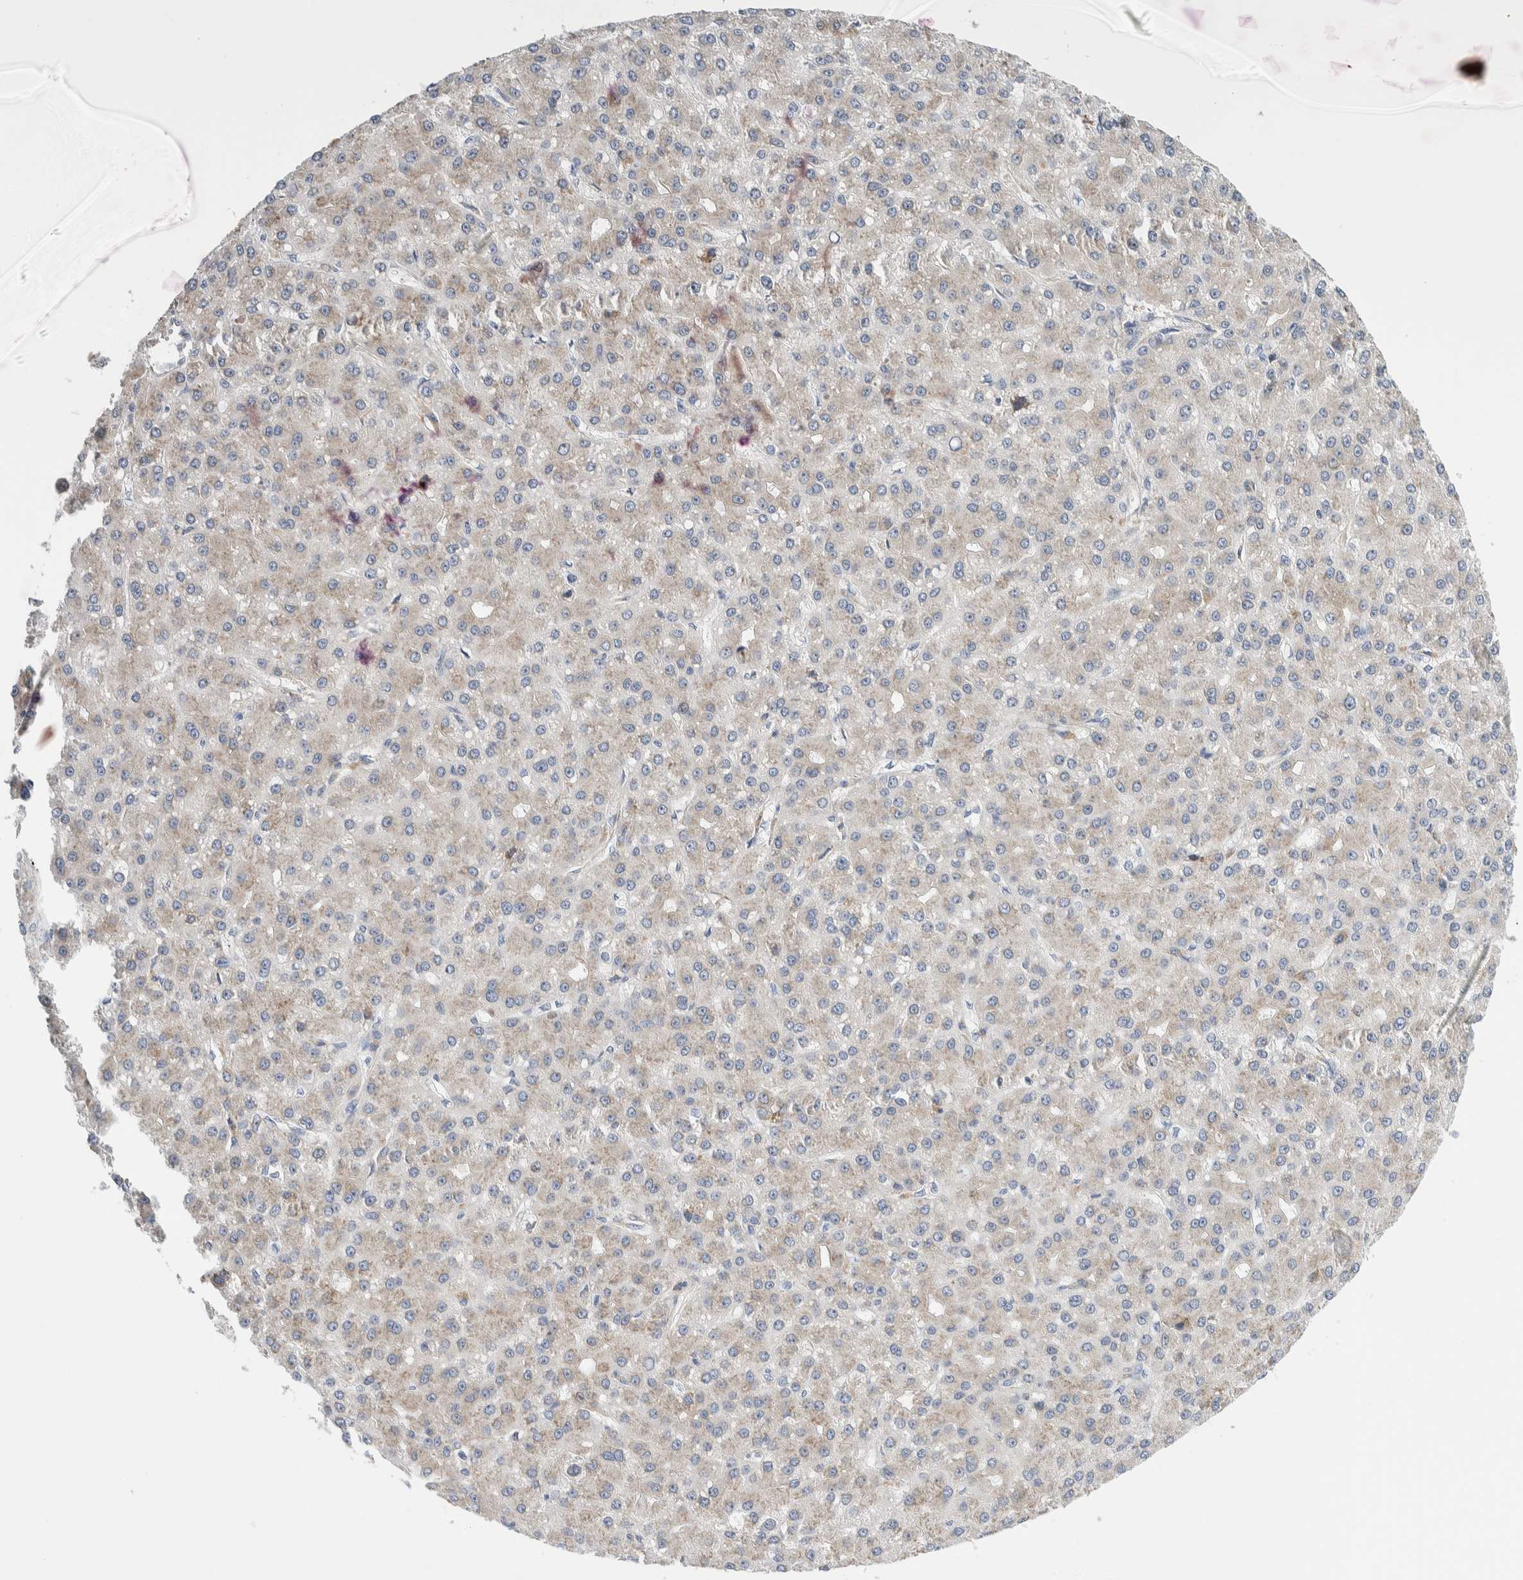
{"staining": {"intensity": "weak", "quantity": "25%-75%", "location": "cytoplasmic/membranous"}, "tissue": "liver cancer", "cell_type": "Tumor cells", "image_type": "cancer", "snomed": [{"axis": "morphology", "description": "Carcinoma, Hepatocellular, NOS"}, {"axis": "topography", "description": "Liver"}], "caption": "The image exhibits immunohistochemical staining of liver hepatocellular carcinoma. There is weak cytoplasmic/membranous positivity is seen in approximately 25%-75% of tumor cells. Using DAB (3,3'-diaminobenzidine) (brown) and hematoxylin (blue) stains, captured at high magnification using brightfield microscopy.", "gene": "RACK1", "patient": {"sex": "male", "age": 67}}